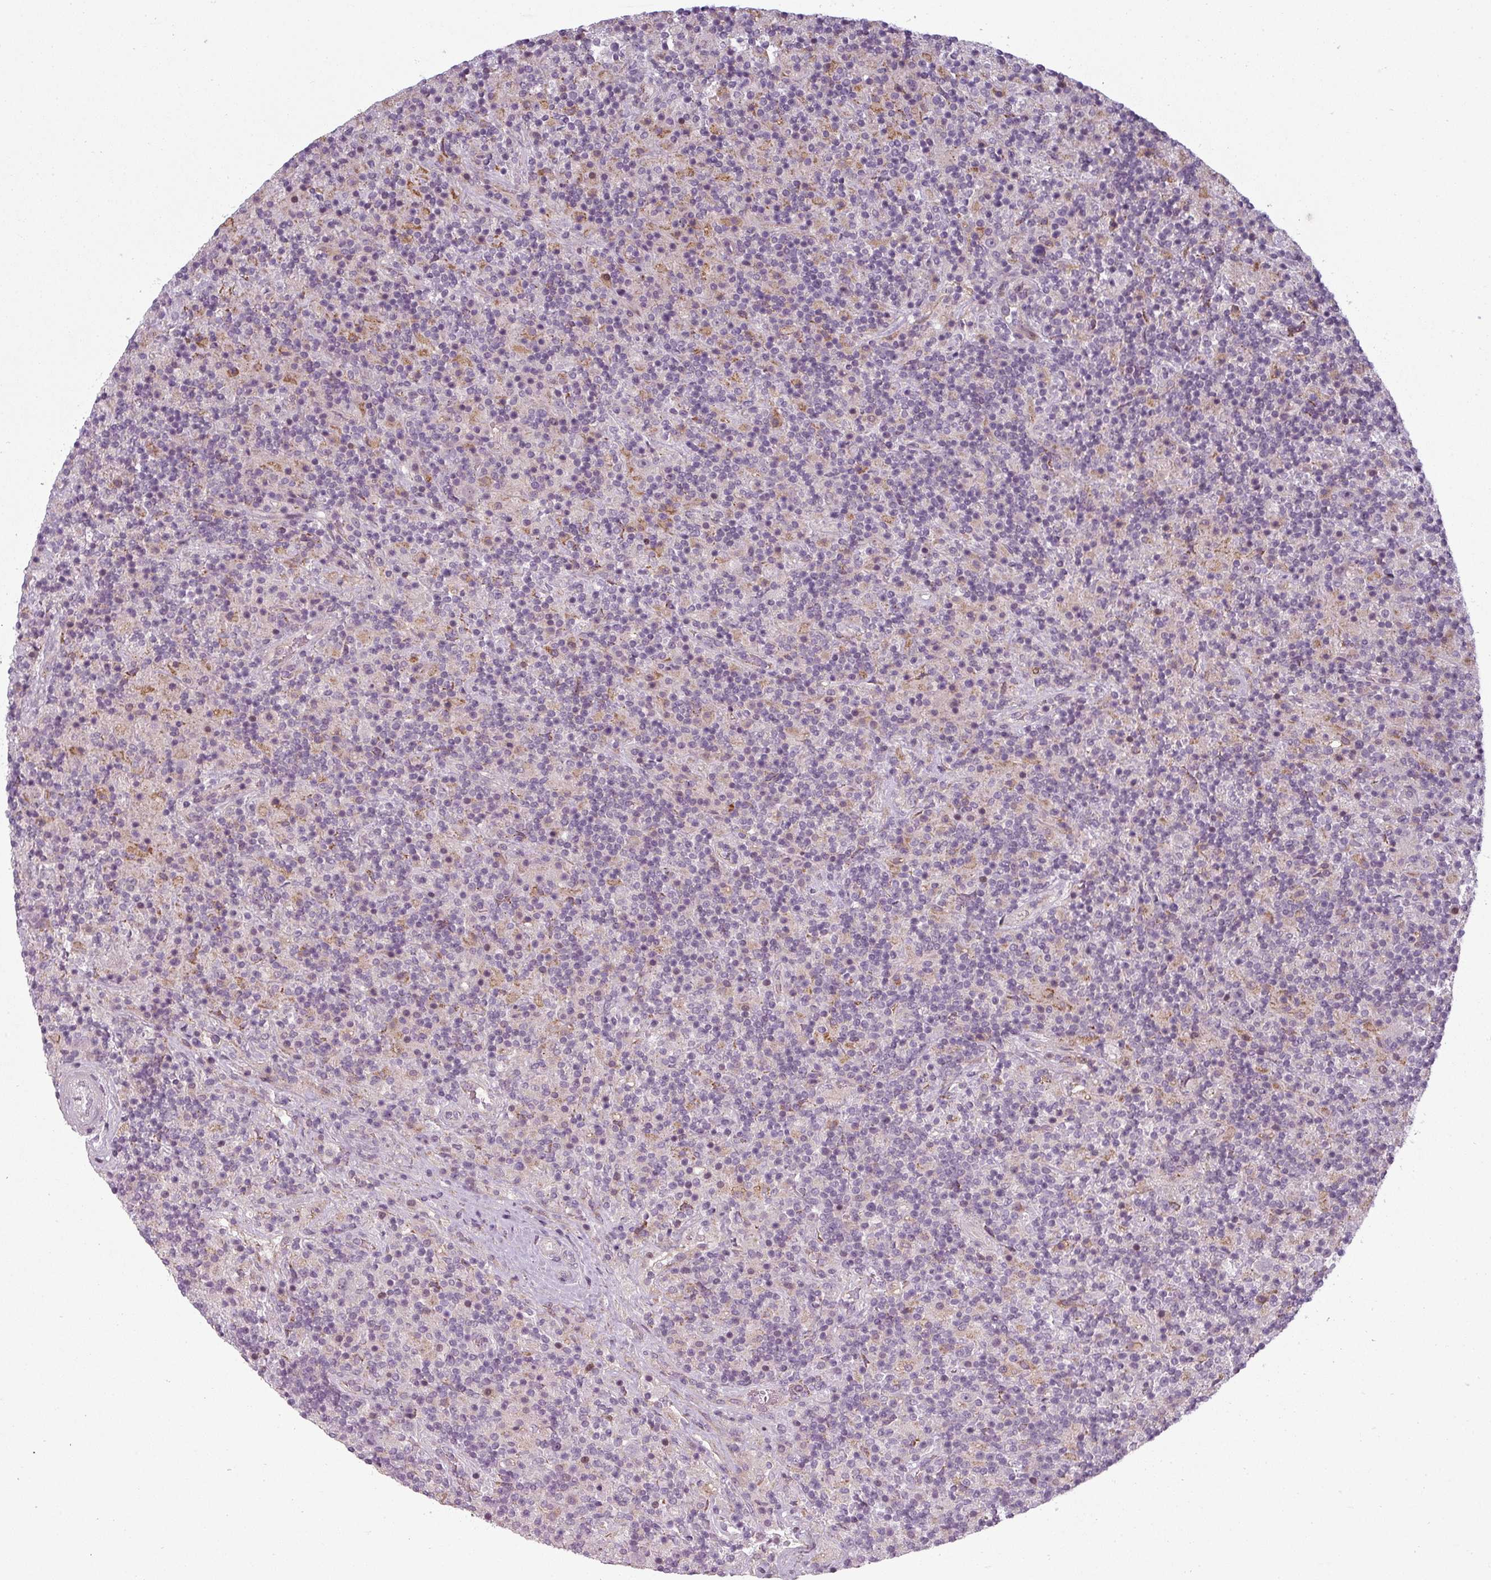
{"staining": {"intensity": "negative", "quantity": "none", "location": "none"}, "tissue": "lymphoma", "cell_type": "Tumor cells", "image_type": "cancer", "snomed": [{"axis": "morphology", "description": "Hodgkin's disease, NOS"}, {"axis": "topography", "description": "Lymph node"}], "caption": "Tumor cells are negative for brown protein staining in lymphoma.", "gene": "SLC16A9", "patient": {"sex": "male", "age": 70}}